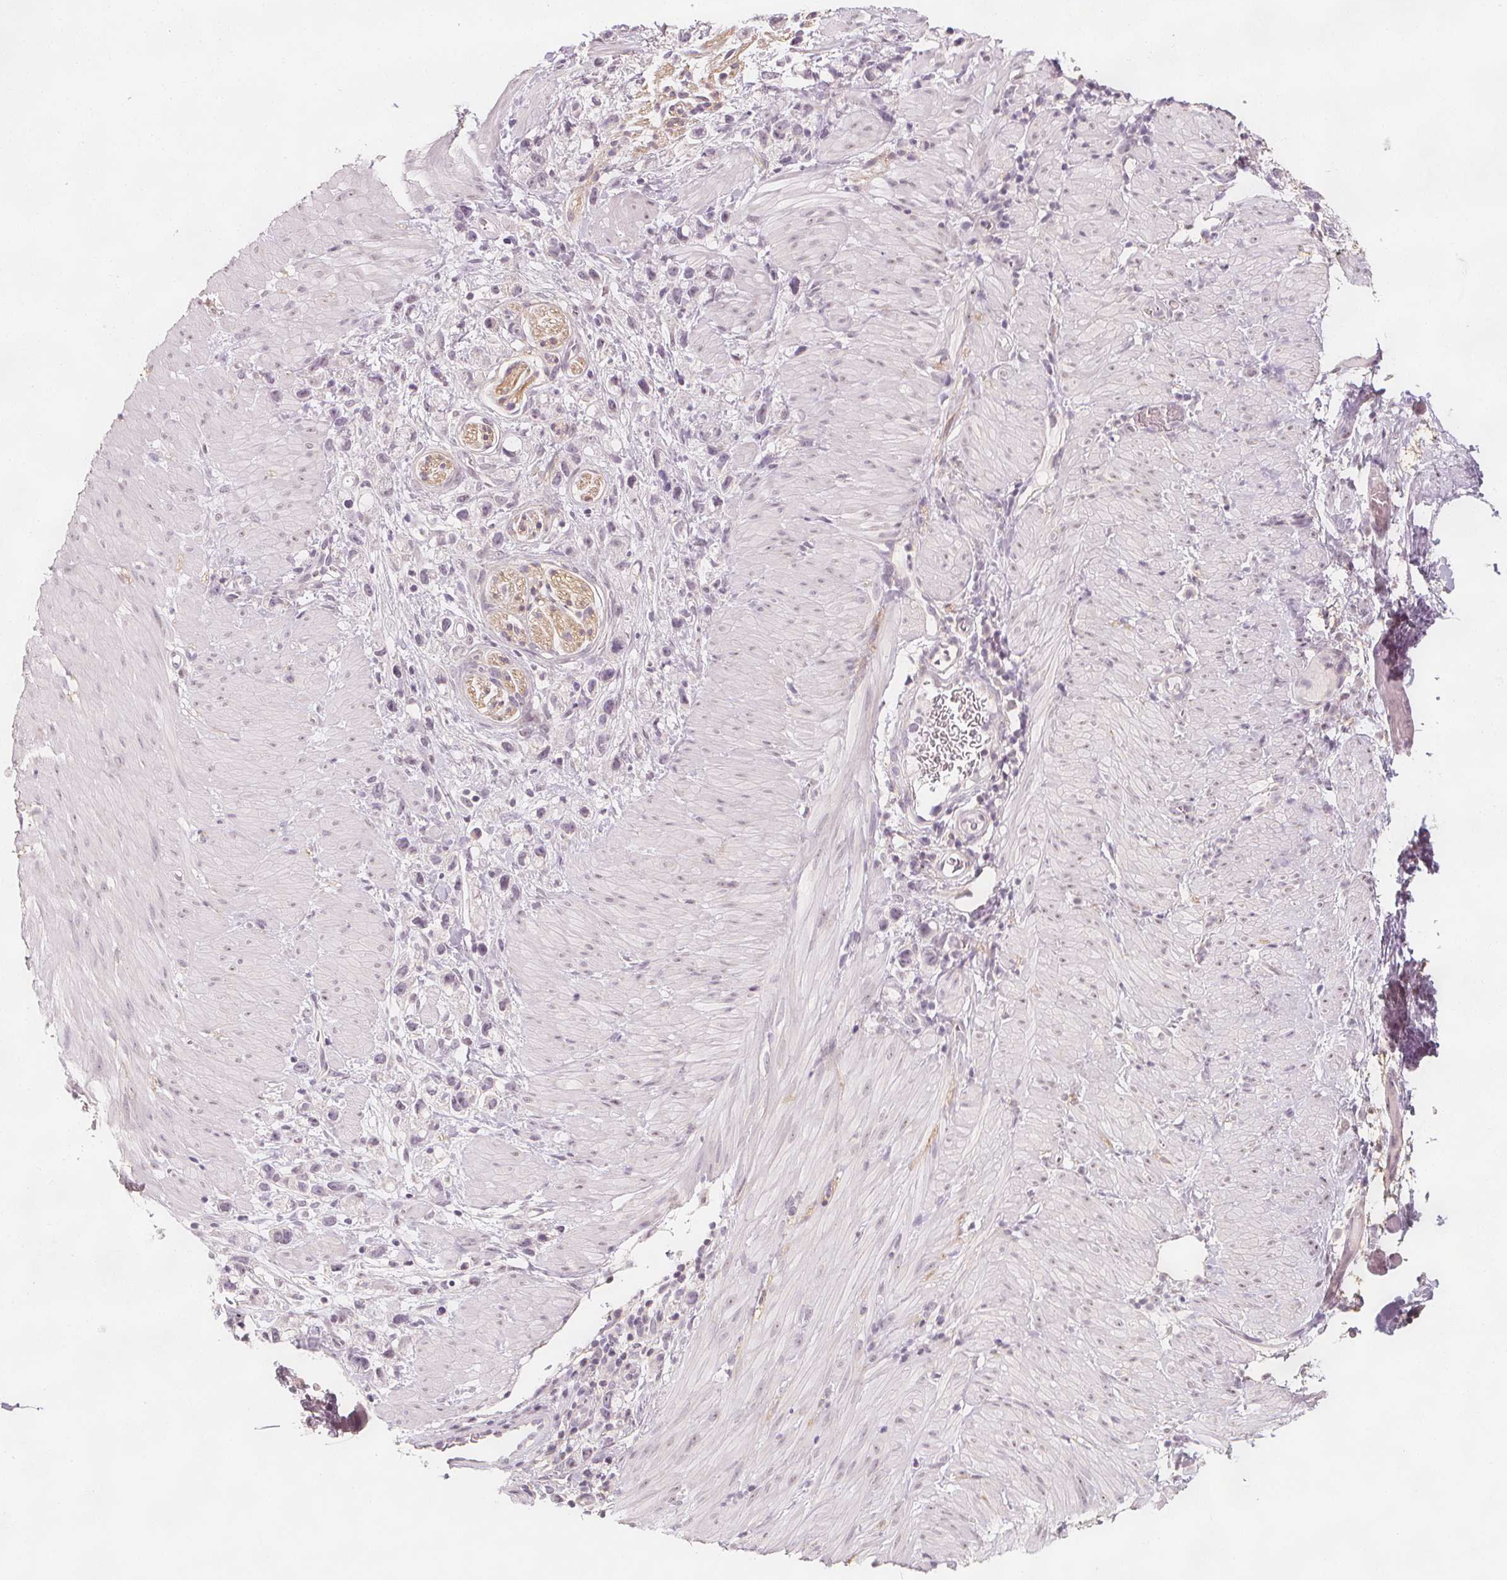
{"staining": {"intensity": "negative", "quantity": "none", "location": "none"}, "tissue": "stomach cancer", "cell_type": "Tumor cells", "image_type": "cancer", "snomed": [{"axis": "morphology", "description": "Adenocarcinoma, NOS"}, {"axis": "topography", "description": "Stomach"}], "caption": "This is an immunohistochemistry (IHC) photomicrograph of stomach cancer. There is no positivity in tumor cells.", "gene": "C1orf167", "patient": {"sex": "female", "age": 59}}